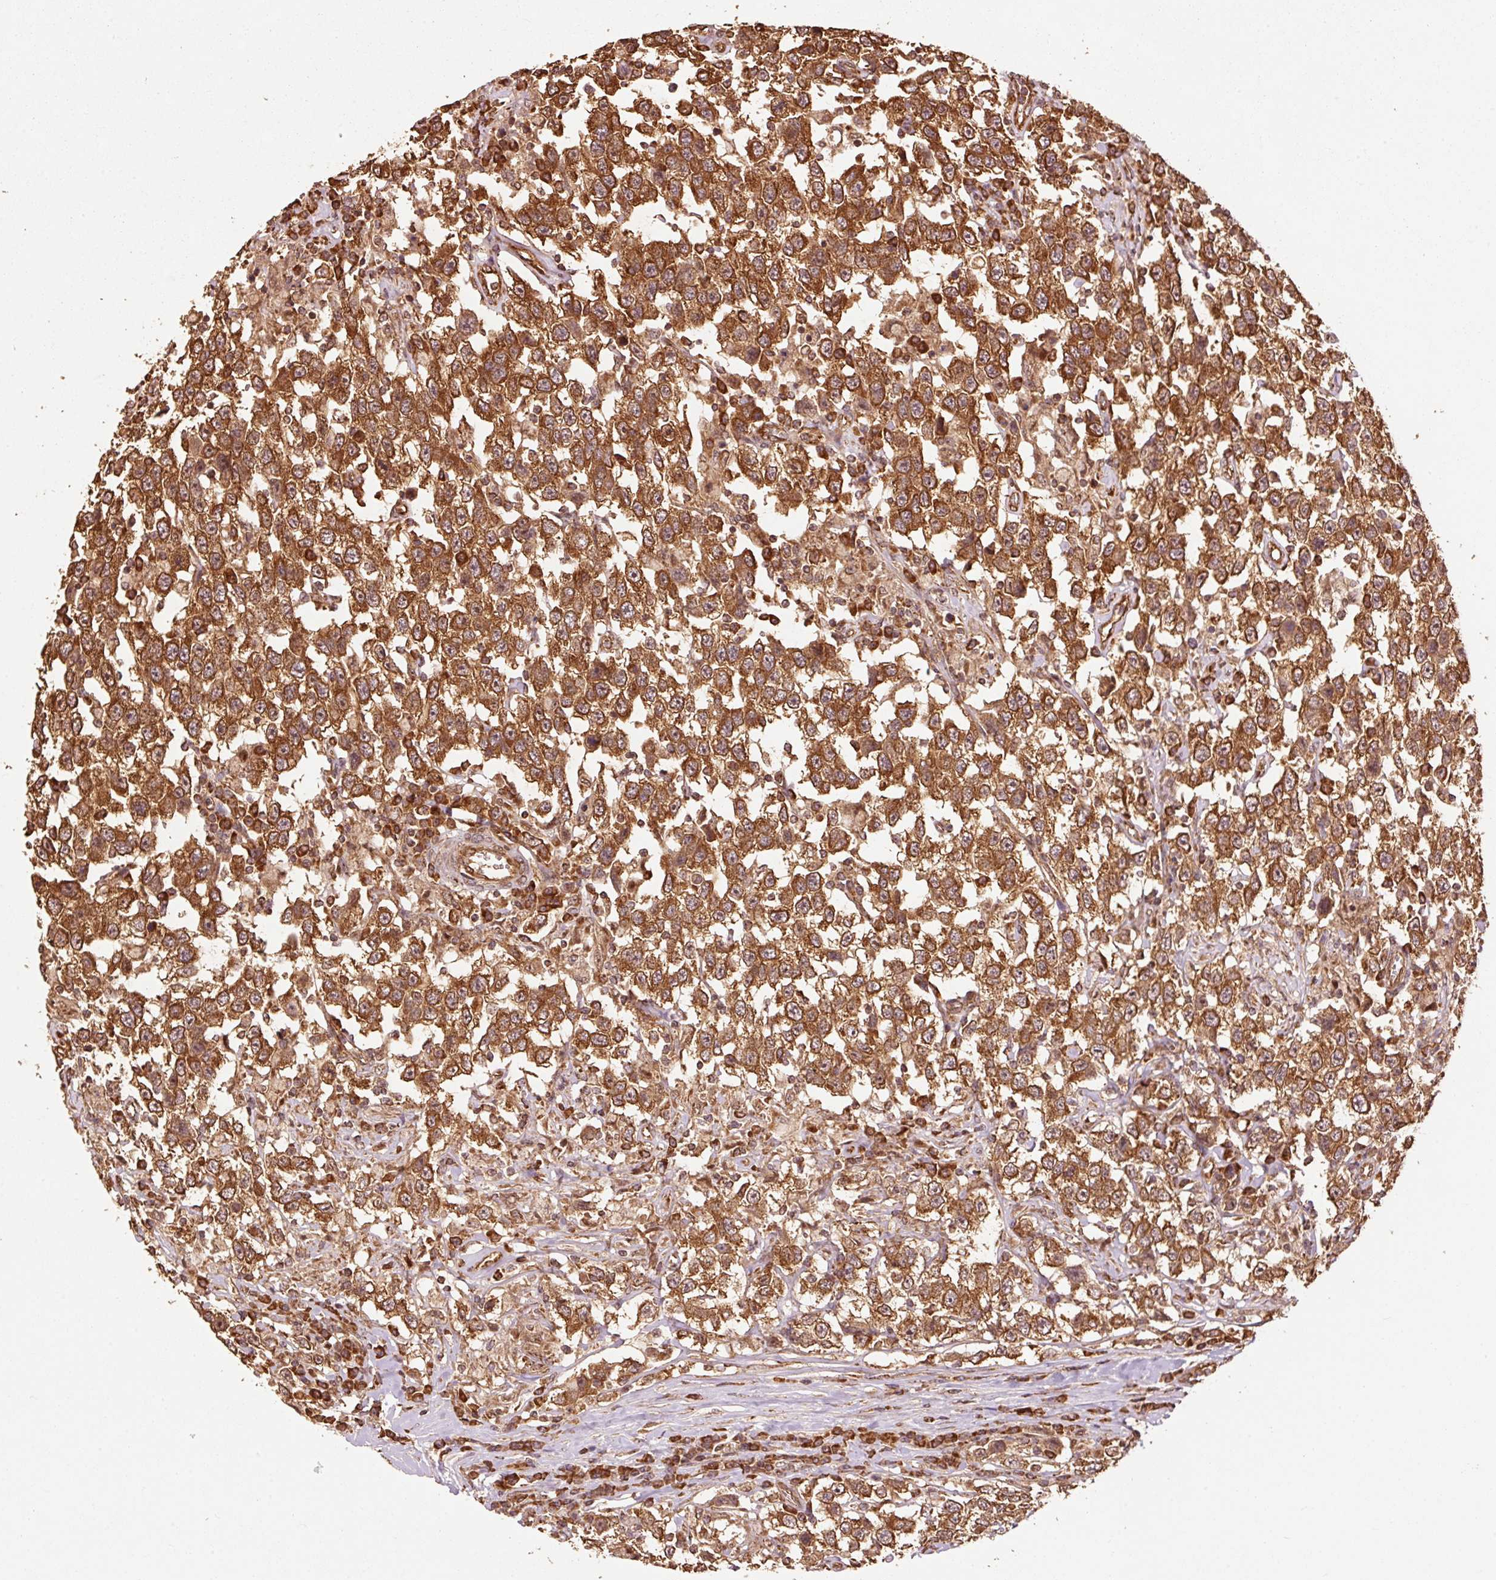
{"staining": {"intensity": "strong", "quantity": ">75%", "location": "cytoplasmic/membranous"}, "tissue": "testis cancer", "cell_type": "Tumor cells", "image_type": "cancer", "snomed": [{"axis": "morphology", "description": "Seminoma, NOS"}, {"axis": "topography", "description": "Testis"}], "caption": "Protein staining exhibits strong cytoplasmic/membranous staining in about >75% of tumor cells in seminoma (testis).", "gene": "MRPL16", "patient": {"sex": "male", "age": 41}}